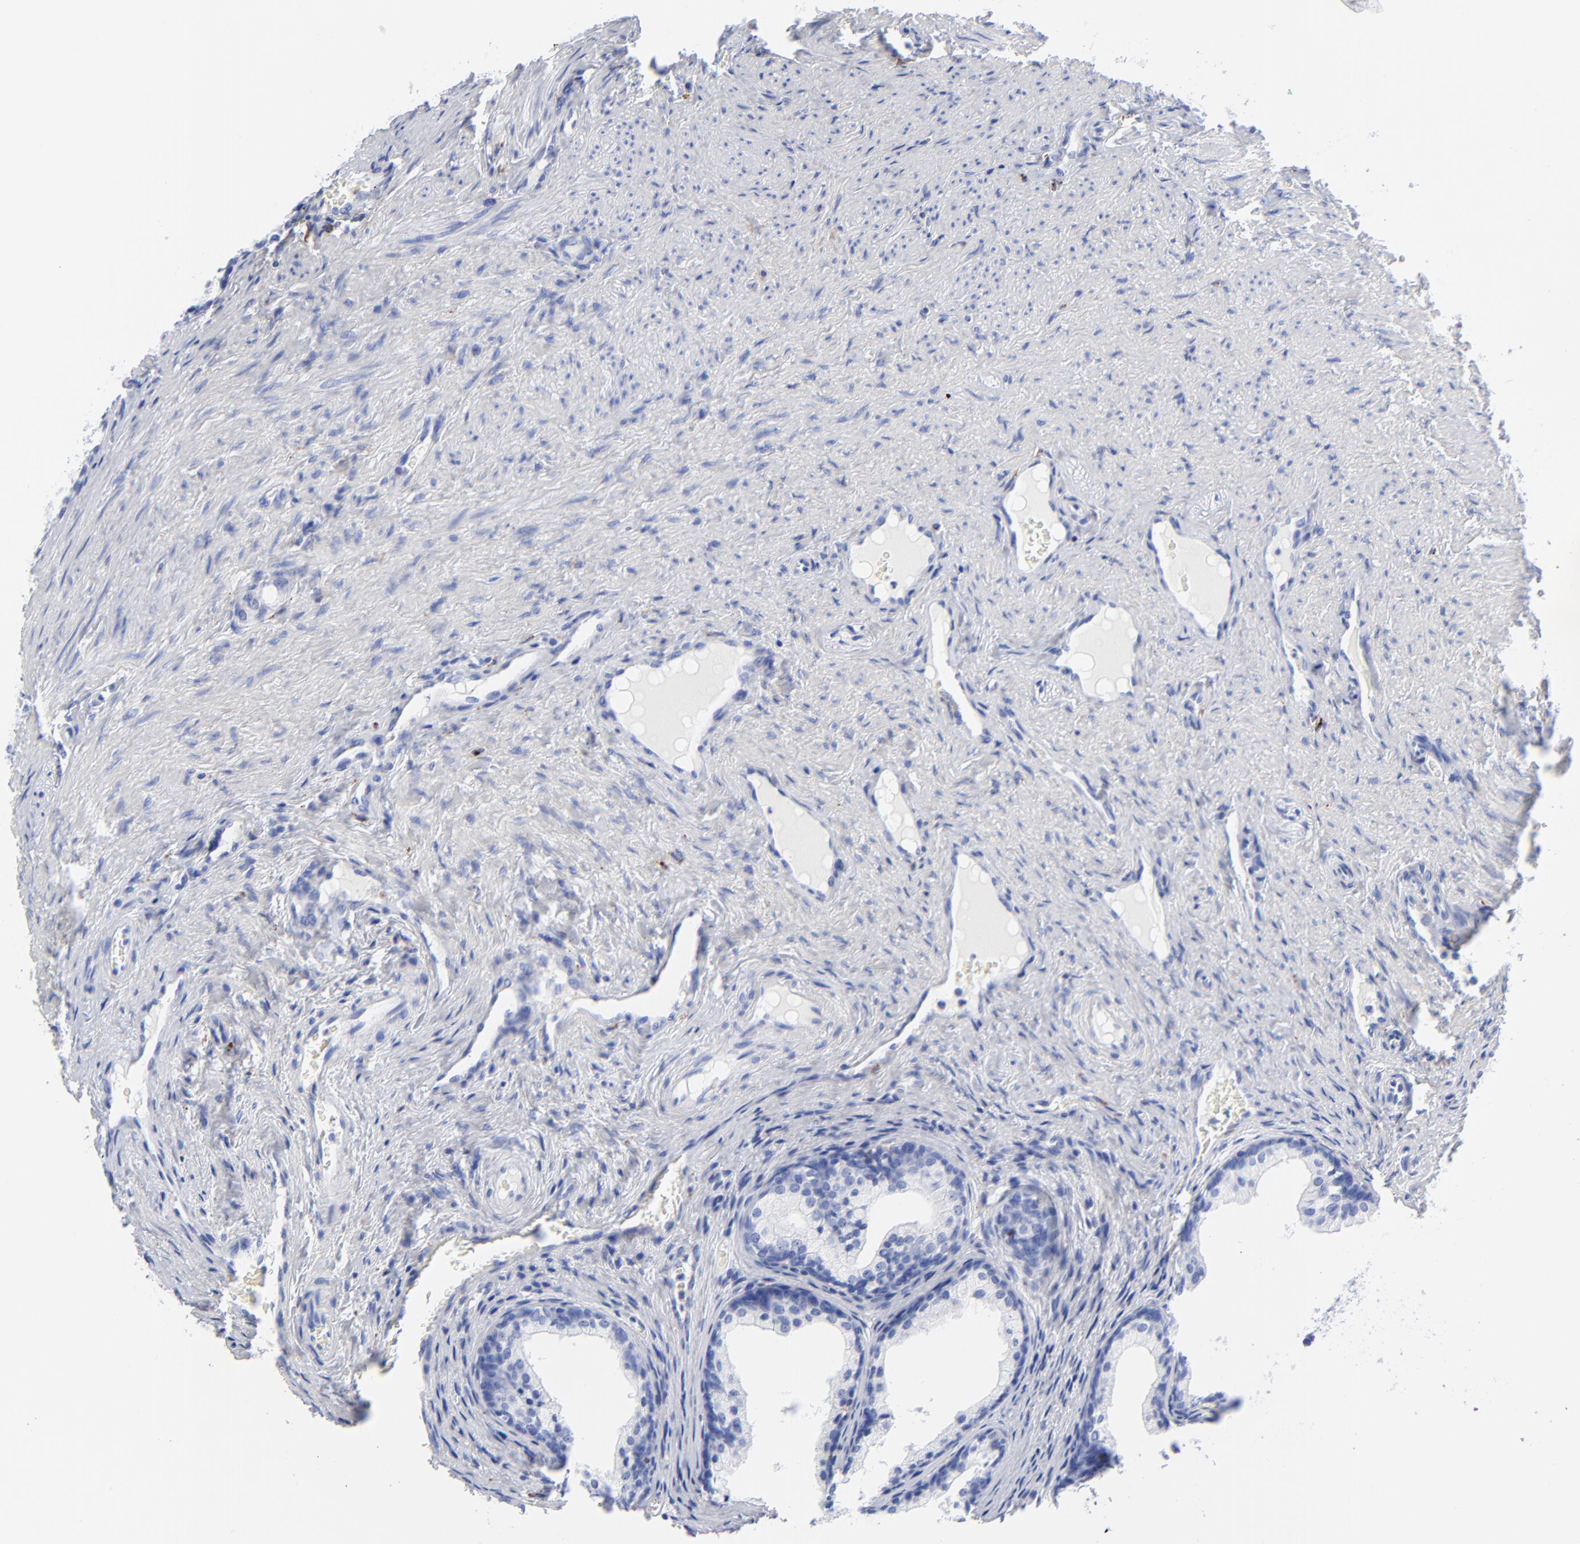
{"staining": {"intensity": "negative", "quantity": "none", "location": "none"}, "tissue": "prostate cancer", "cell_type": "Tumor cells", "image_type": "cancer", "snomed": [{"axis": "morphology", "description": "Adenocarcinoma, Medium grade"}, {"axis": "topography", "description": "Prostate"}], "caption": "Immunohistochemical staining of human medium-grade adenocarcinoma (prostate) reveals no significant staining in tumor cells.", "gene": "CPVL", "patient": {"sex": "male", "age": 60}}